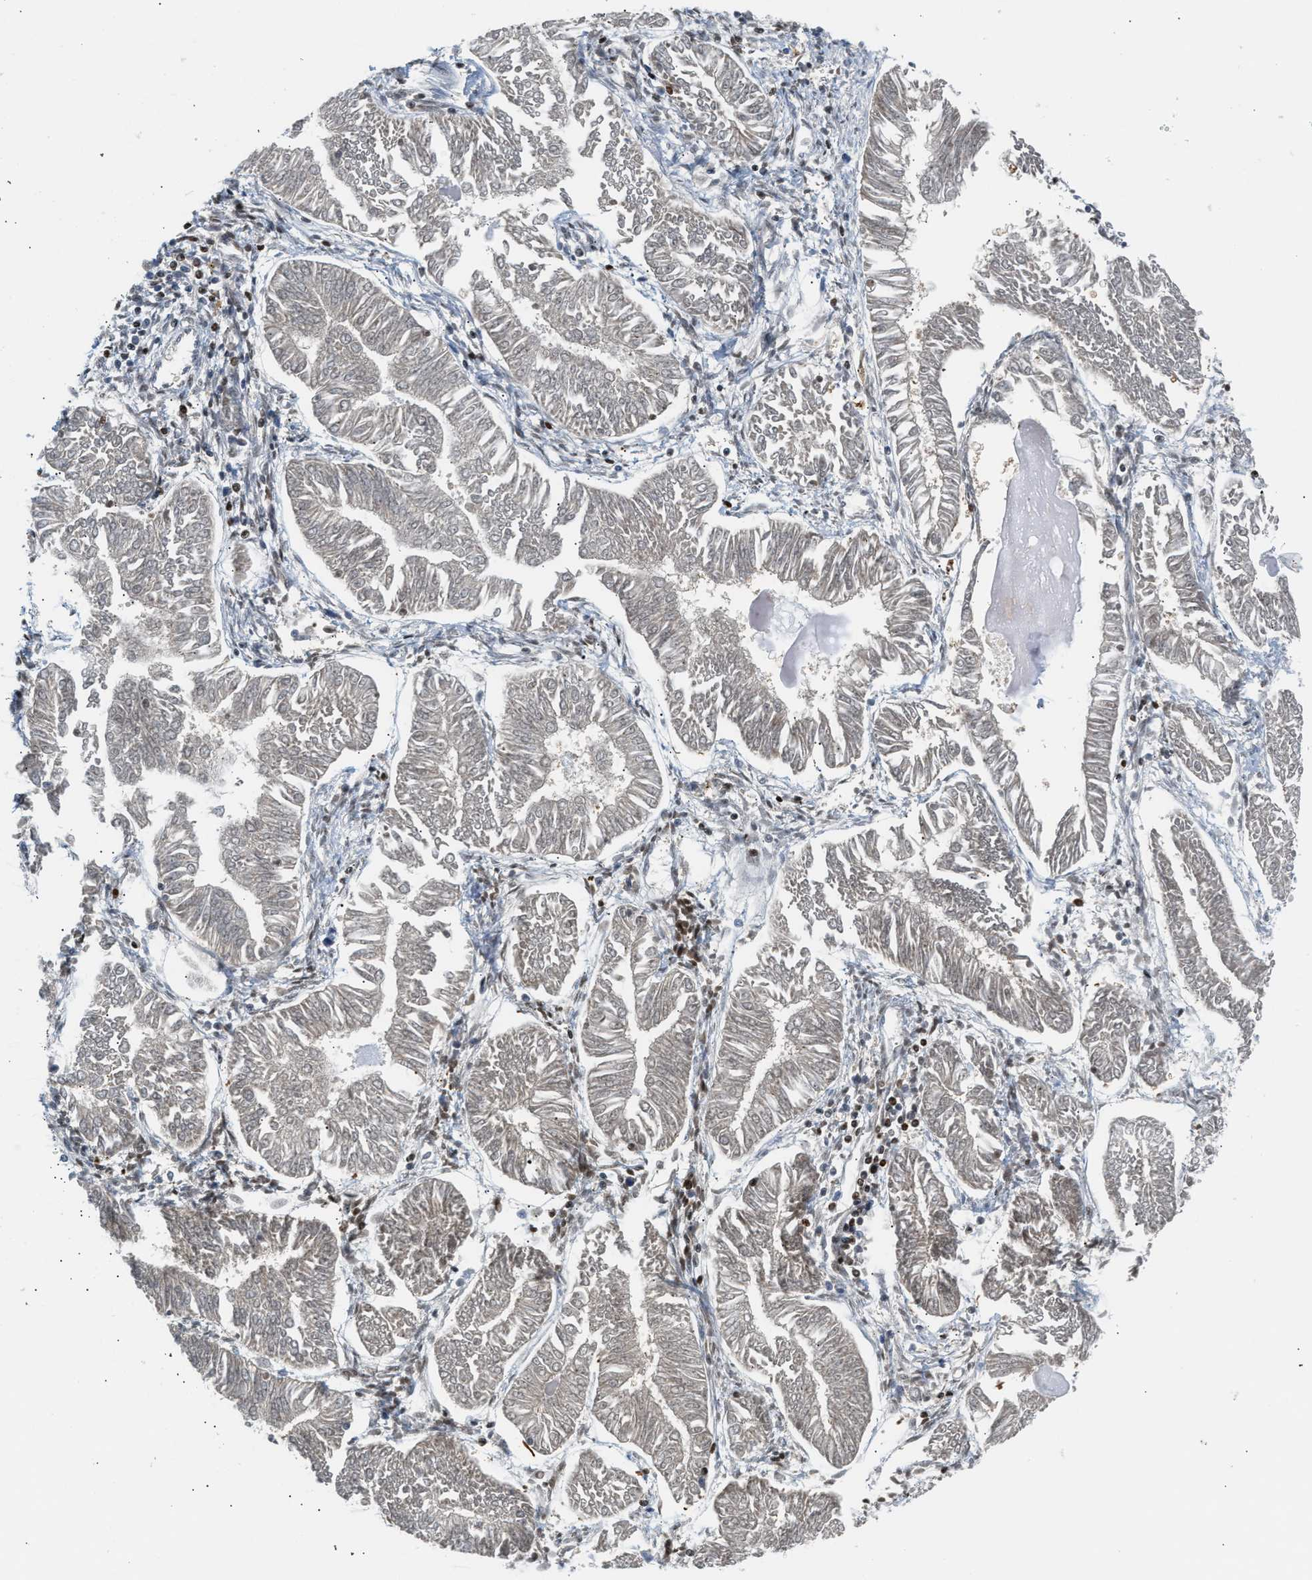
{"staining": {"intensity": "negative", "quantity": "none", "location": "none"}, "tissue": "endometrial cancer", "cell_type": "Tumor cells", "image_type": "cancer", "snomed": [{"axis": "morphology", "description": "Adenocarcinoma, NOS"}, {"axis": "topography", "description": "Endometrium"}], "caption": "An immunohistochemistry (IHC) micrograph of endometrial adenocarcinoma is shown. There is no staining in tumor cells of endometrial adenocarcinoma. (Immunohistochemistry (ihc), brightfield microscopy, high magnification).", "gene": "NPS", "patient": {"sex": "female", "age": 53}}